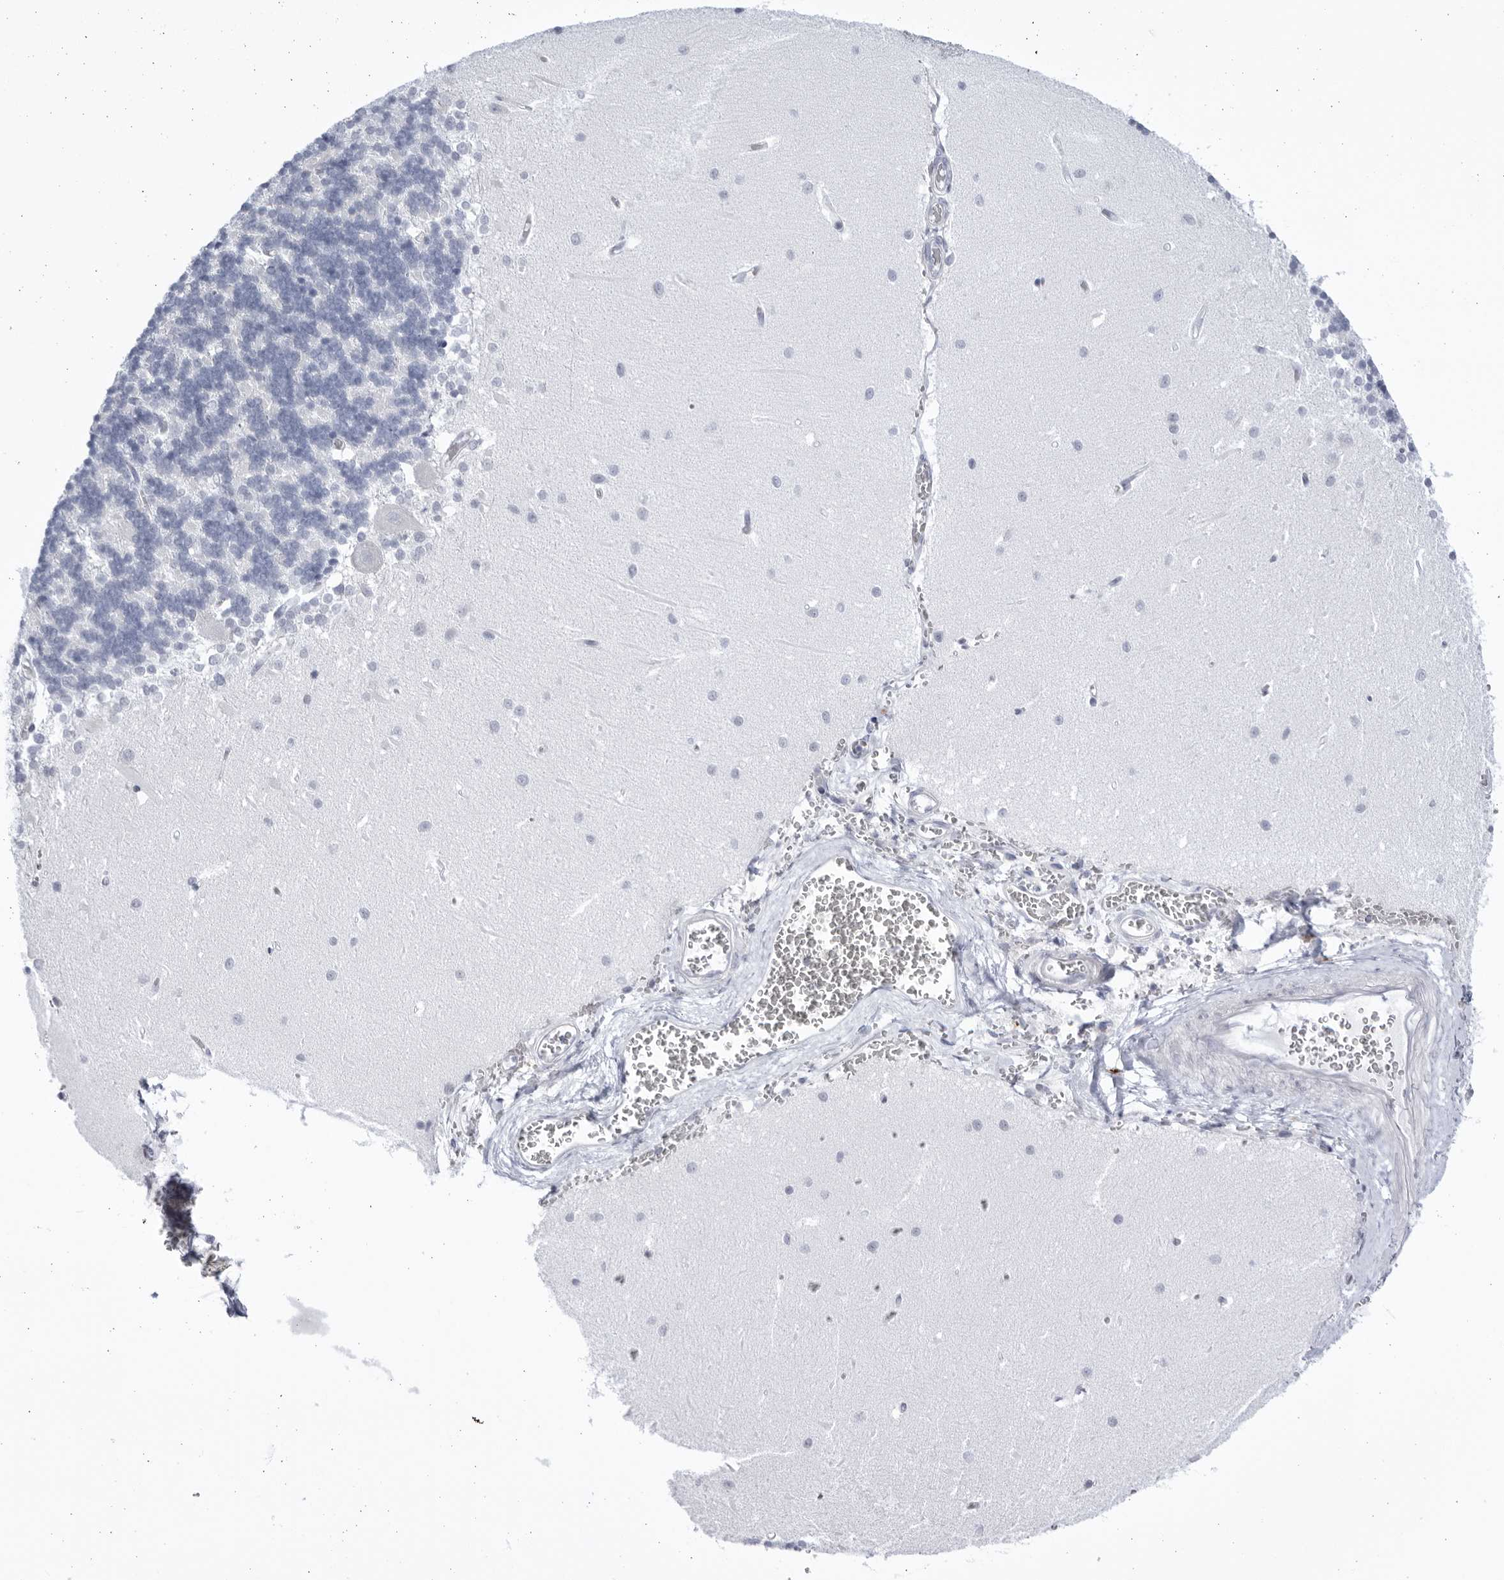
{"staining": {"intensity": "negative", "quantity": "none", "location": "none"}, "tissue": "cerebellum", "cell_type": "Cells in granular layer", "image_type": "normal", "snomed": [{"axis": "morphology", "description": "Normal tissue, NOS"}, {"axis": "topography", "description": "Cerebellum"}], "caption": "Immunohistochemistry photomicrograph of benign cerebellum stained for a protein (brown), which demonstrates no staining in cells in granular layer.", "gene": "CCDC181", "patient": {"sex": "male", "age": 37}}